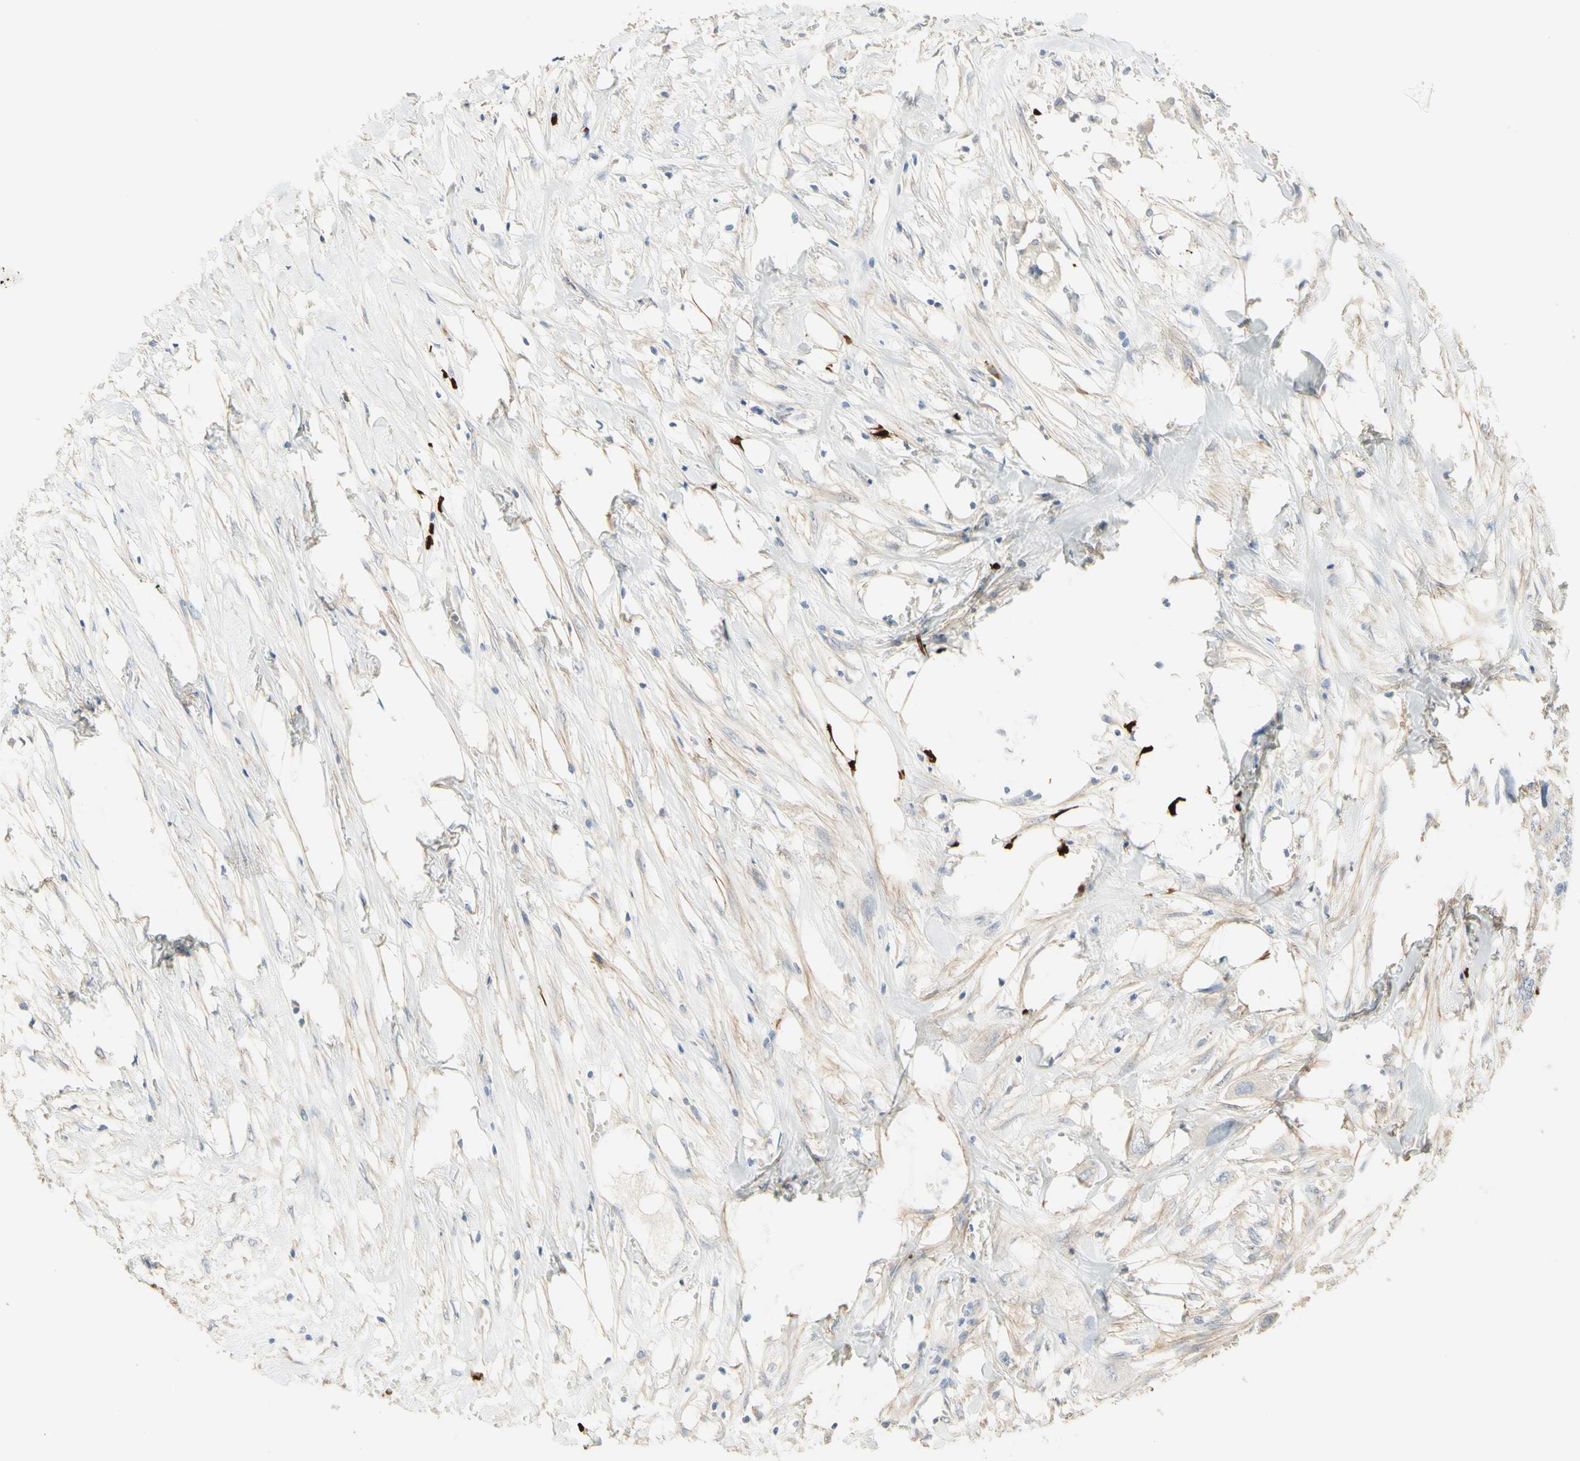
{"staining": {"intensity": "weak", "quantity": "<25%", "location": "cytoplasmic/membranous"}, "tissue": "colorectal cancer", "cell_type": "Tumor cells", "image_type": "cancer", "snomed": [{"axis": "morphology", "description": "Adenocarcinoma, NOS"}, {"axis": "topography", "description": "Colon"}], "caption": "Immunohistochemistry of human colorectal cancer displays no staining in tumor cells. The staining was performed using DAB (3,3'-diaminobenzidine) to visualize the protein expression in brown, while the nuclei were stained in blue with hematoxylin (Magnification: 20x).", "gene": "NECTIN4", "patient": {"sex": "female", "age": 57}}